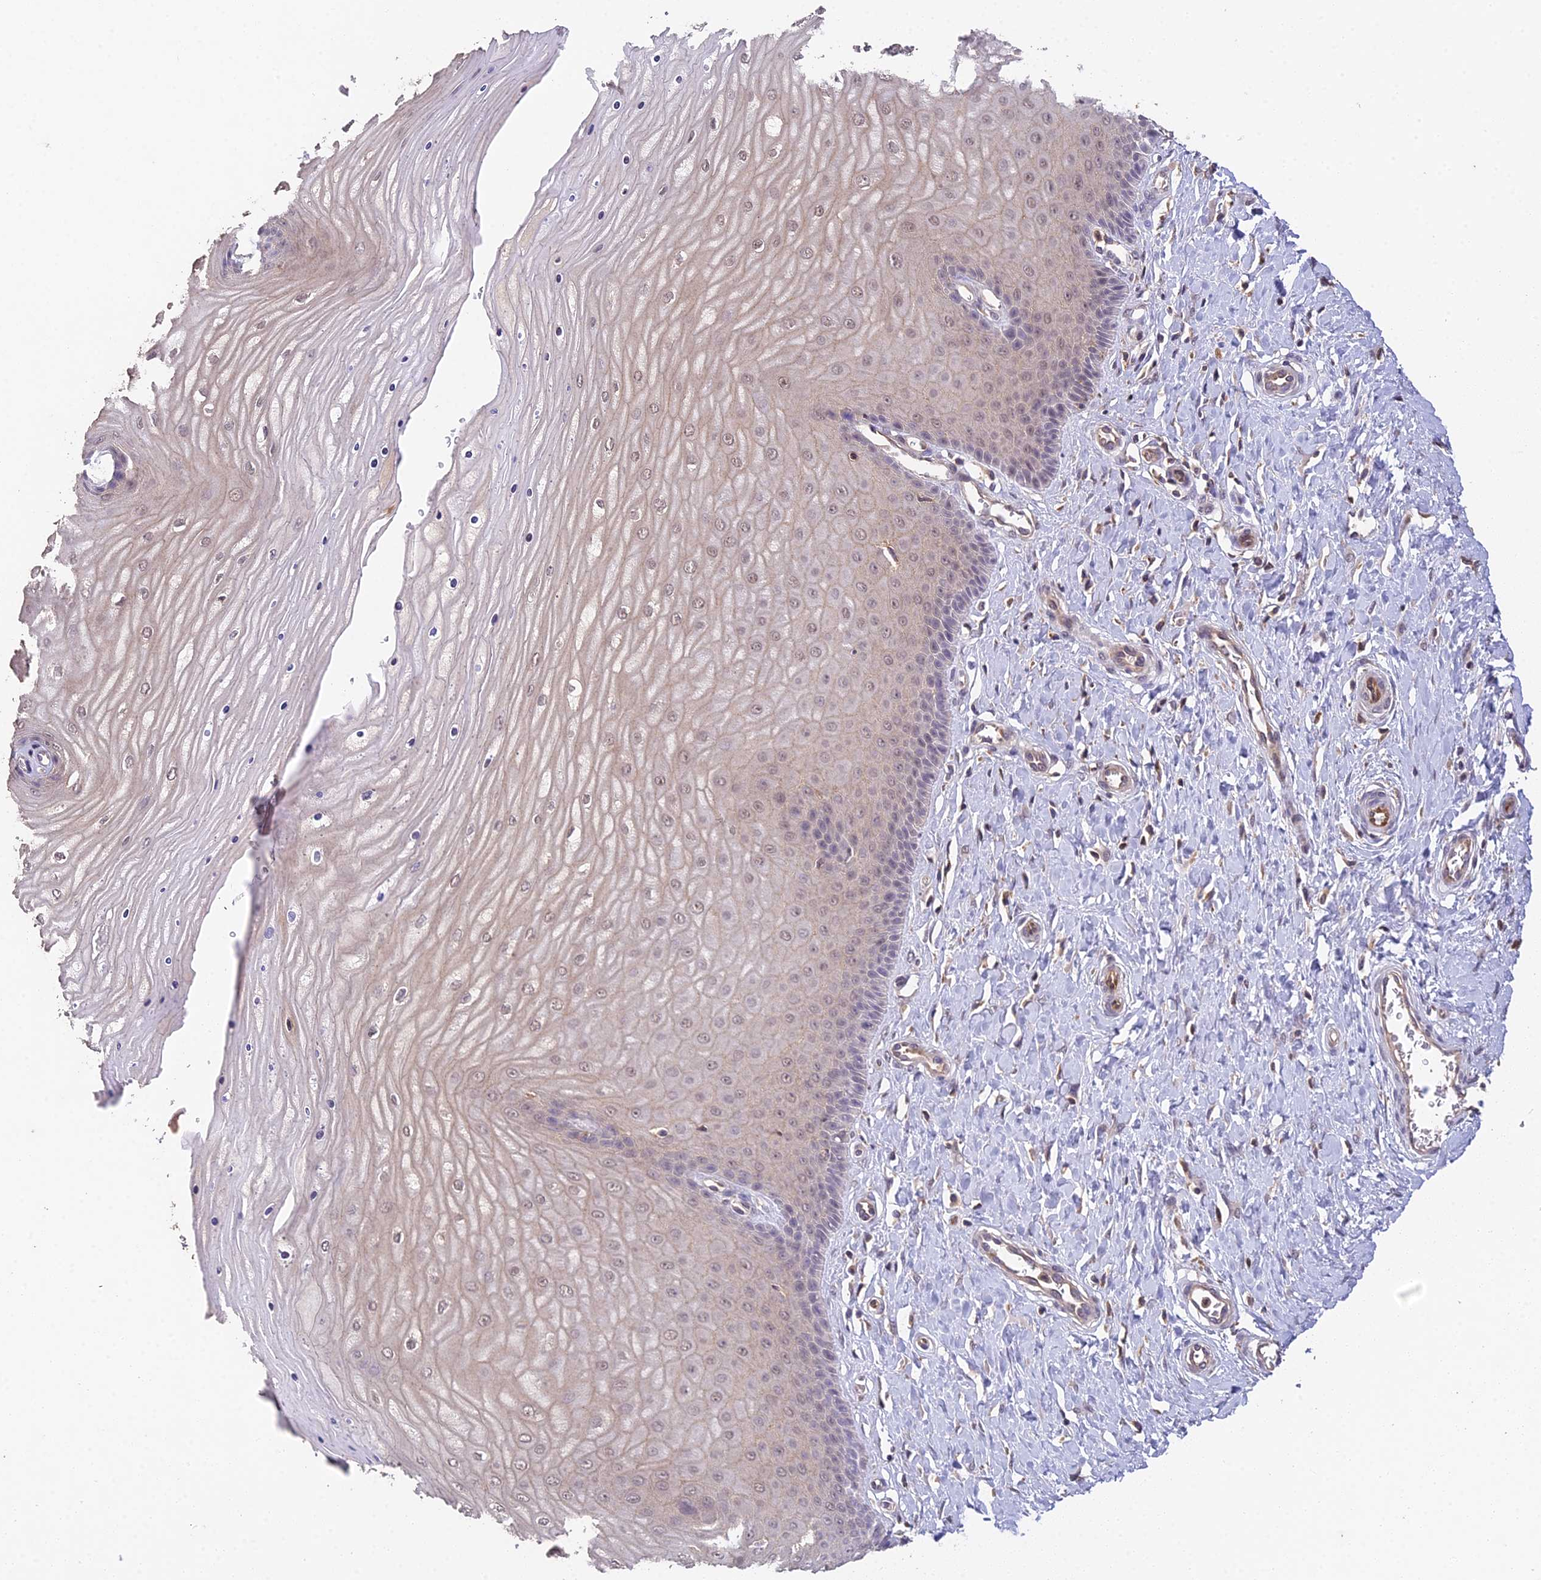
{"staining": {"intensity": "weak", "quantity": "25%-75%", "location": "cytoplasmic/membranous,nuclear"}, "tissue": "cervix", "cell_type": "Squamous epithelial cells", "image_type": "normal", "snomed": [{"axis": "morphology", "description": "Normal tissue, NOS"}, {"axis": "topography", "description": "Cervix"}], "caption": "Human cervix stained for a protein (brown) reveals weak cytoplasmic/membranous,nuclear positive expression in approximately 25%-75% of squamous epithelial cells.", "gene": "TPRX1", "patient": {"sex": "female", "age": 55}}